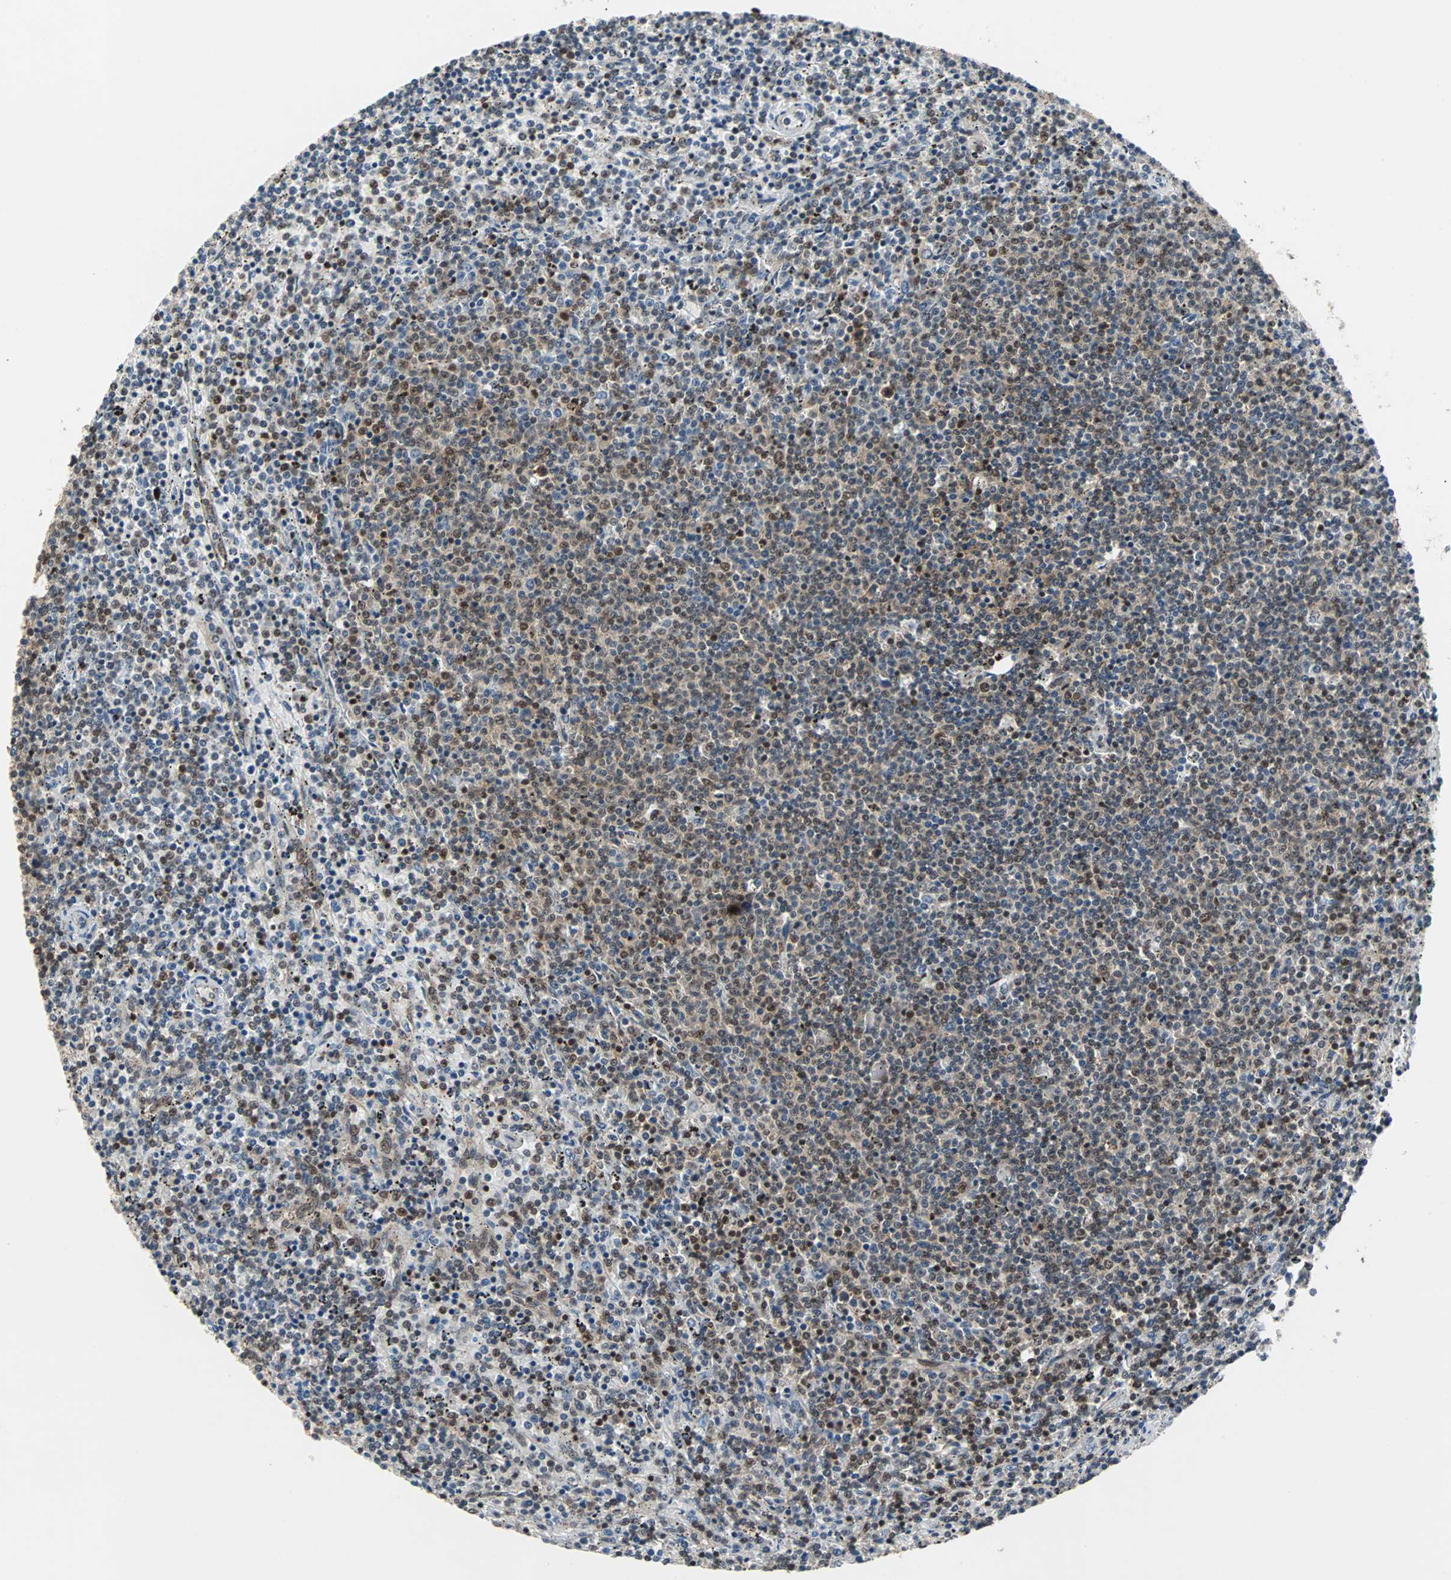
{"staining": {"intensity": "moderate", "quantity": ">75%", "location": "cytoplasmic/membranous"}, "tissue": "lymphoma", "cell_type": "Tumor cells", "image_type": "cancer", "snomed": [{"axis": "morphology", "description": "Malignant lymphoma, non-Hodgkin's type, Low grade"}, {"axis": "topography", "description": "Spleen"}], "caption": "A high-resolution histopathology image shows immunohistochemistry staining of low-grade malignant lymphoma, non-Hodgkin's type, which displays moderate cytoplasmic/membranous expression in approximately >75% of tumor cells.", "gene": "LSR", "patient": {"sex": "female", "age": 50}}